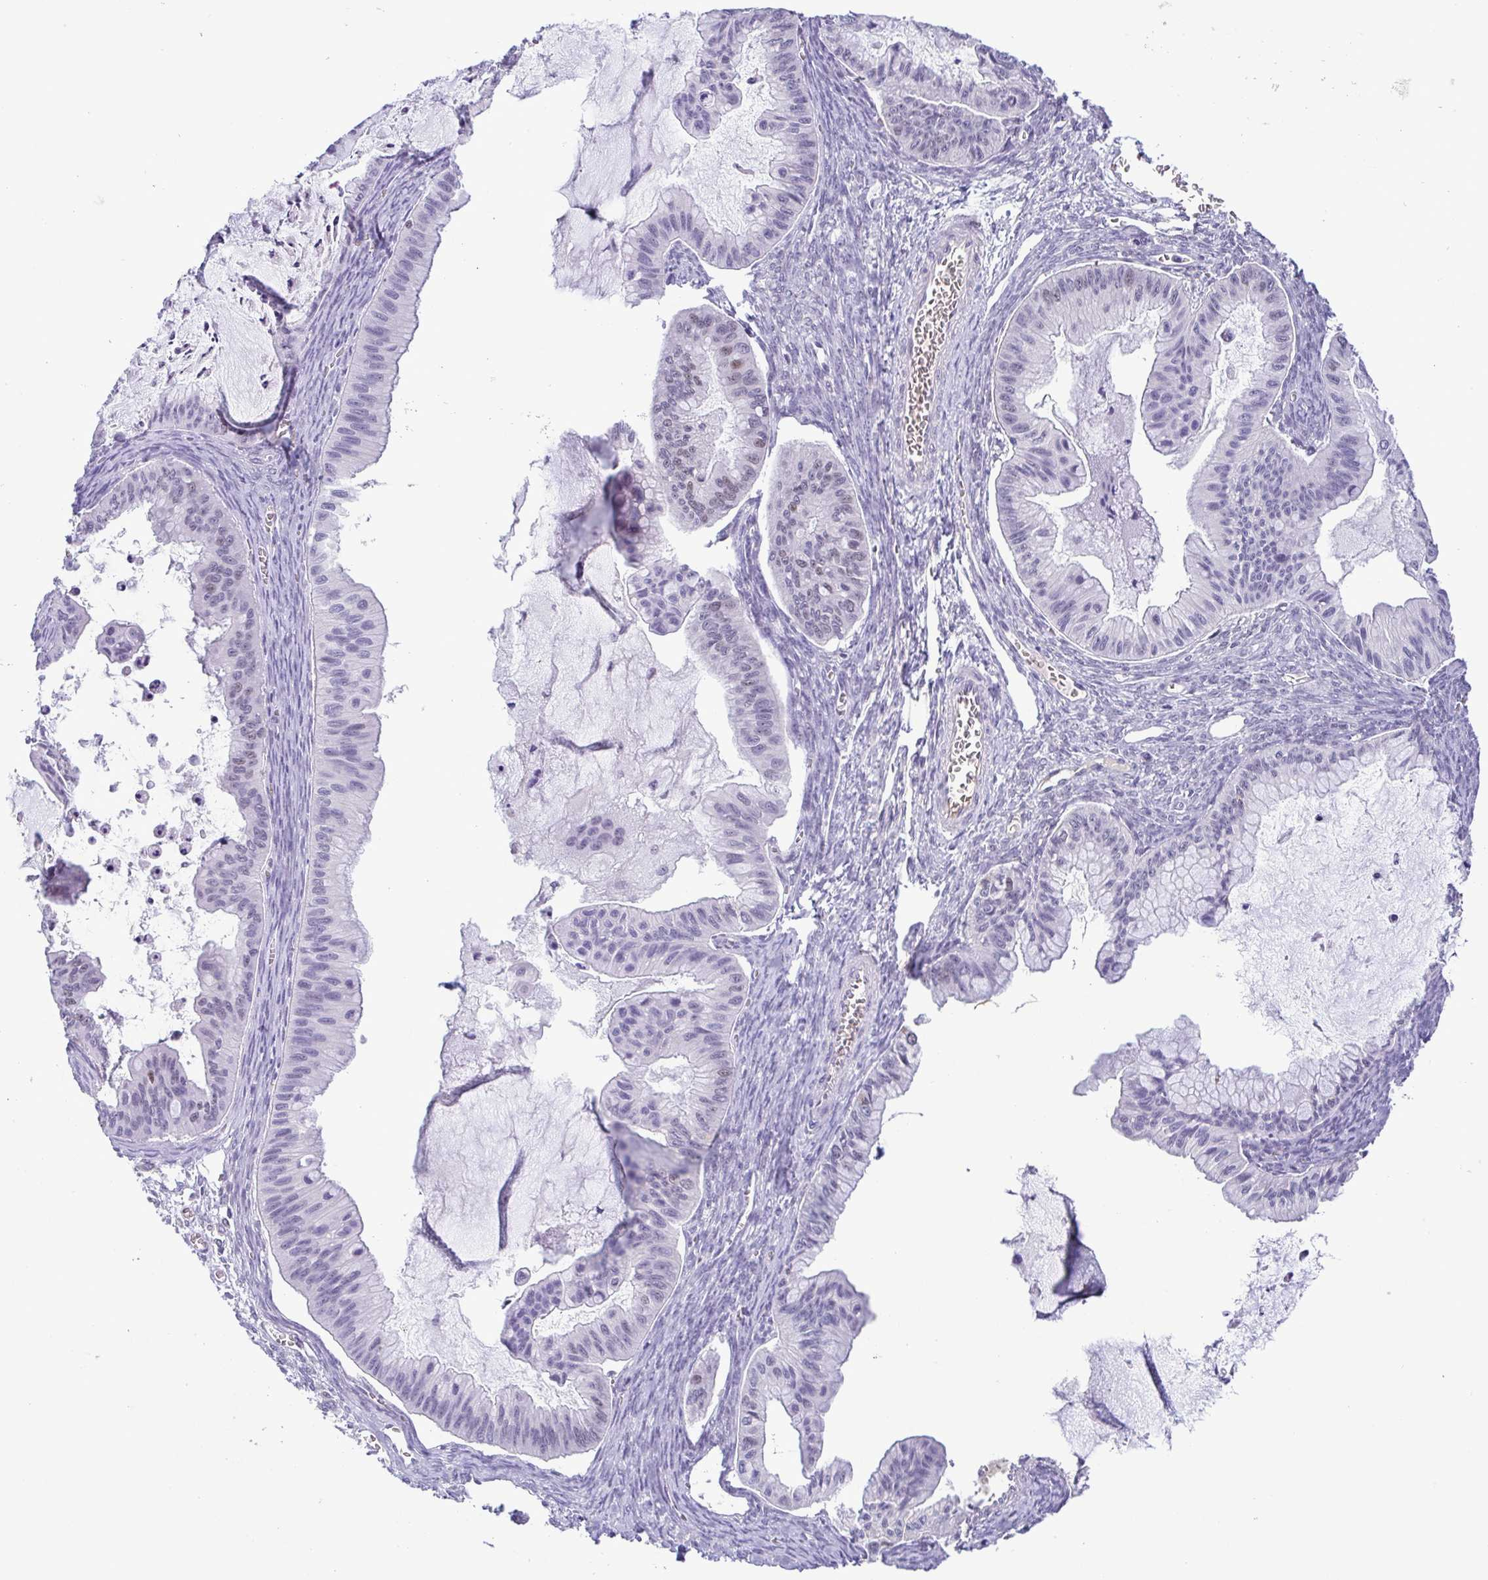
{"staining": {"intensity": "negative", "quantity": "none", "location": "none"}, "tissue": "ovarian cancer", "cell_type": "Tumor cells", "image_type": "cancer", "snomed": [{"axis": "morphology", "description": "Cystadenocarcinoma, mucinous, NOS"}, {"axis": "topography", "description": "Ovary"}], "caption": "IHC micrograph of ovarian cancer stained for a protein (brown), which reveals no staining in tumor cells.", "gene": "TIPIN", "patient": {"sex": "female", "age": 72}}